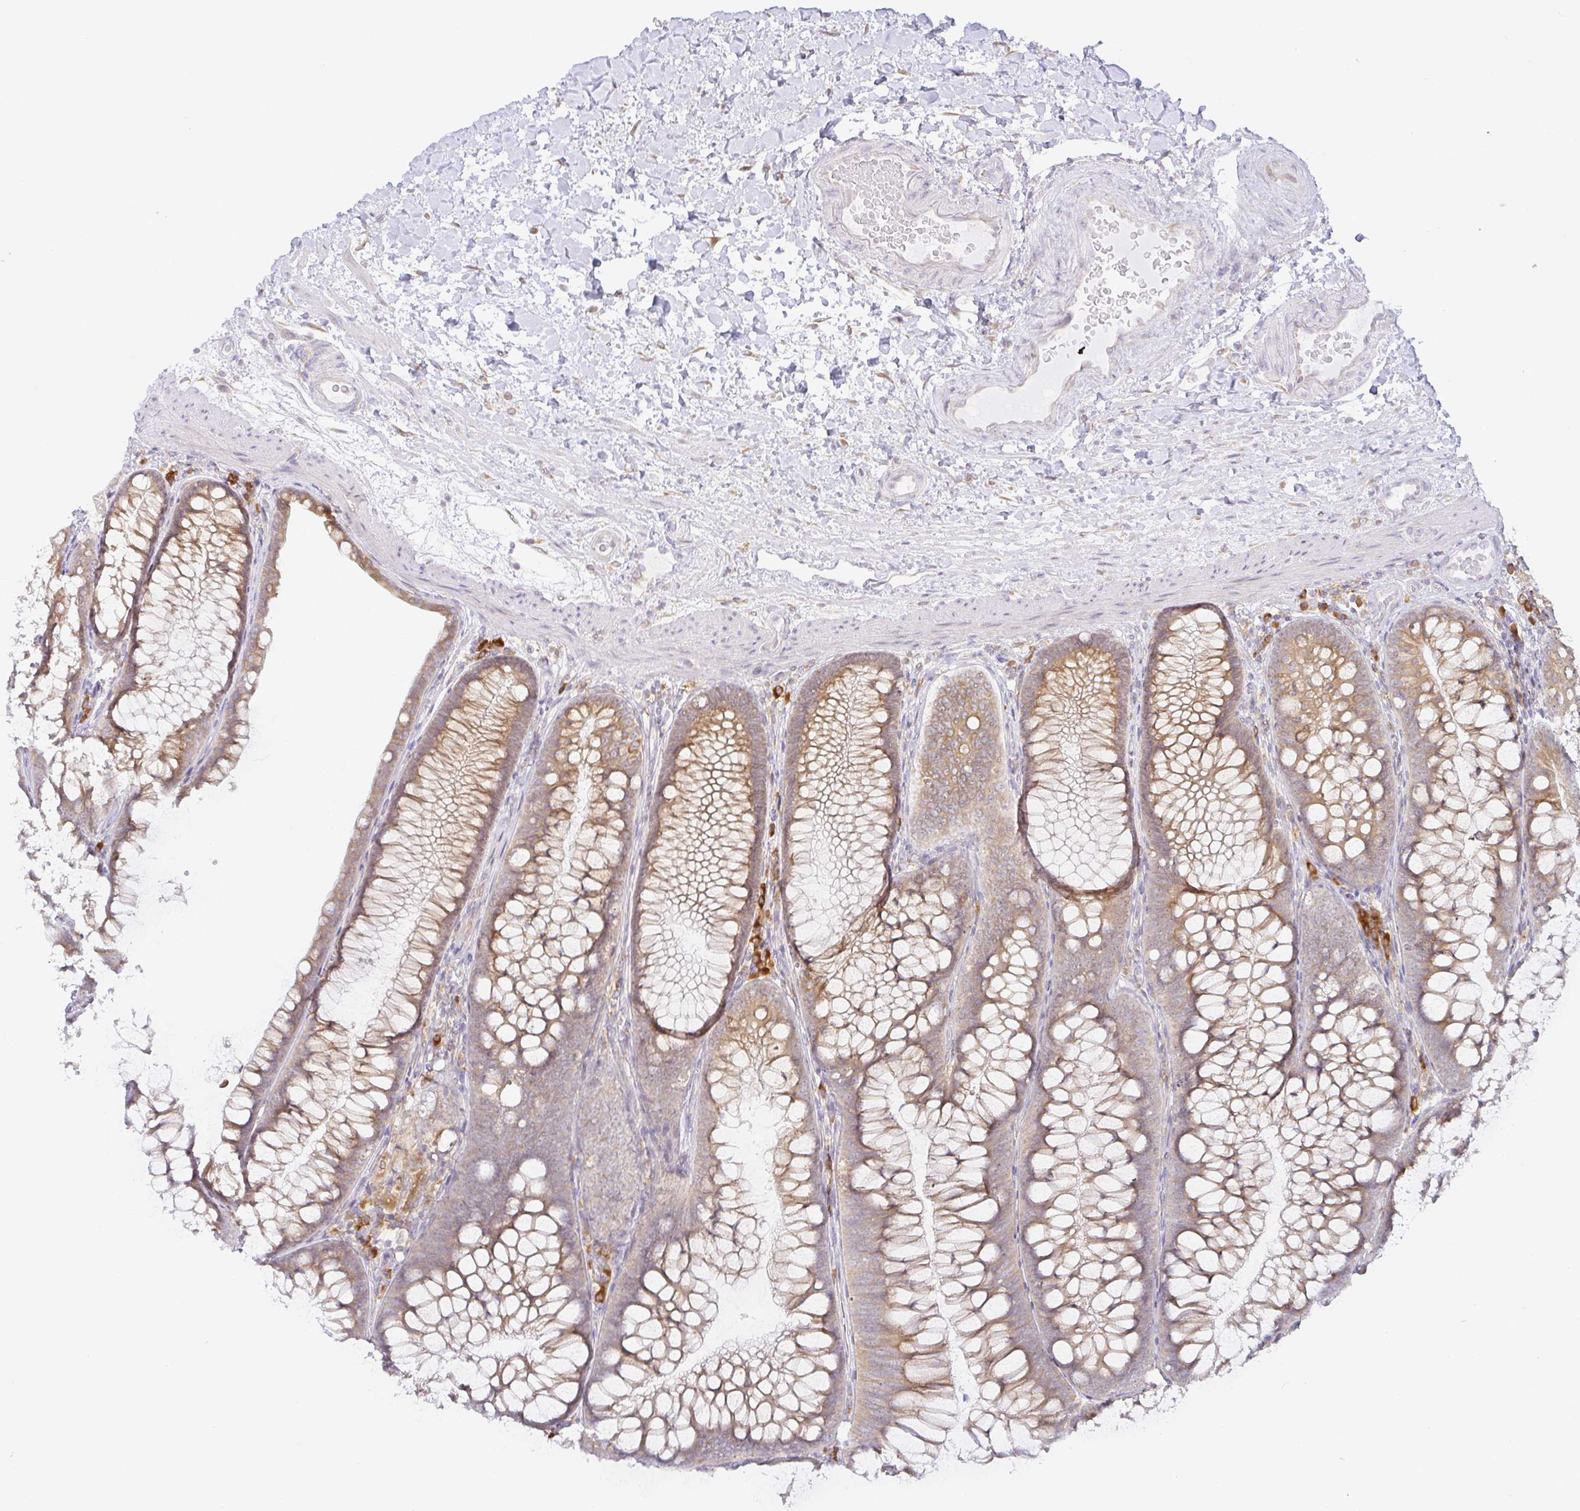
{"staining": {"intensity": "negative", "quantity": "none", "location": "none"}, "tissue": "colon", "cell_type": "Endothelial cells", "image_type": "normal", "snomed": [{"axis": "morphology", "description": "Normal tissue, NOS"}, {"axis": "morphology", "description": "Adenoma, NOS"}, {"axis": "topography", "description": "Soft tissue"}, {"axis": "topography", "description": "Colon"}], "caption": "This is an immunohistochemistry (IHC) photomicrograph of normal colon. There is no expression in endothelial cells.", "gene": "DERL2", "patient": {"sex": "male", "age": 47}}